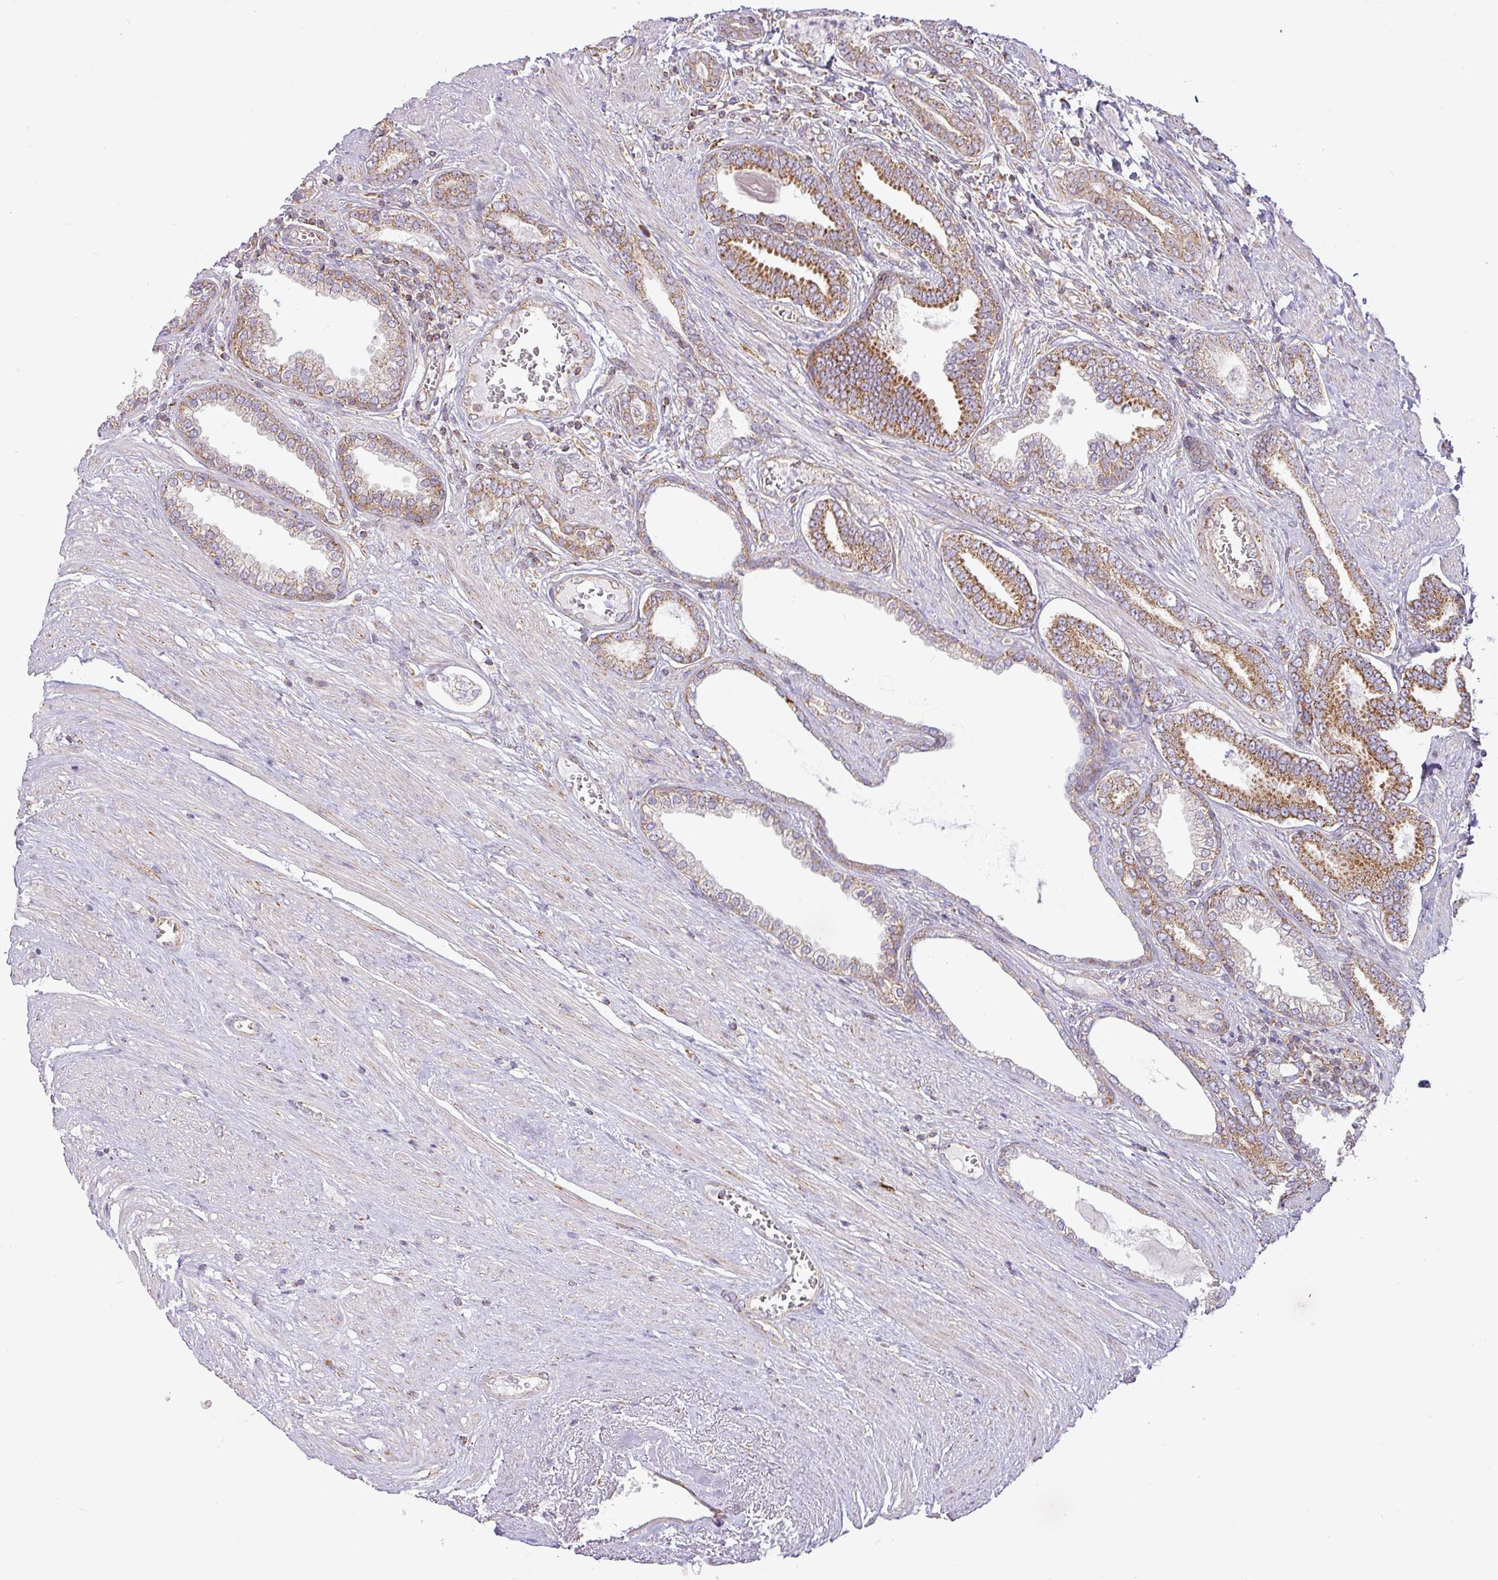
{"staining": {"intensity": "moderate", "quantity": ">75%", "location": "cytoplasmic/membranous"}, "tissue": "prostate cancer", "cell_type": "Tumor cells", "image_type": "cancer", "snomed": [{"axis": "morphology", "description": "Adenocarcinoma, NOS"}, {"axis": "topography", "description": "Prostate and seminal vesicle, NOS"}], "caption": "Immunohistochemistry (IHC) (DAB (3,3'-diaminobenzidine)) staining of human adenocarcinoma (prostate) displays moderate cytoplasmic/membranous protein positivity in about >75% of tumor cells. (DAB (3,3'-diaminobenzidine) = brown stain, brightfield microscopy at high magnification).", "gene": "ZNF211", "patient": {"sex": "male", "age": 76}}